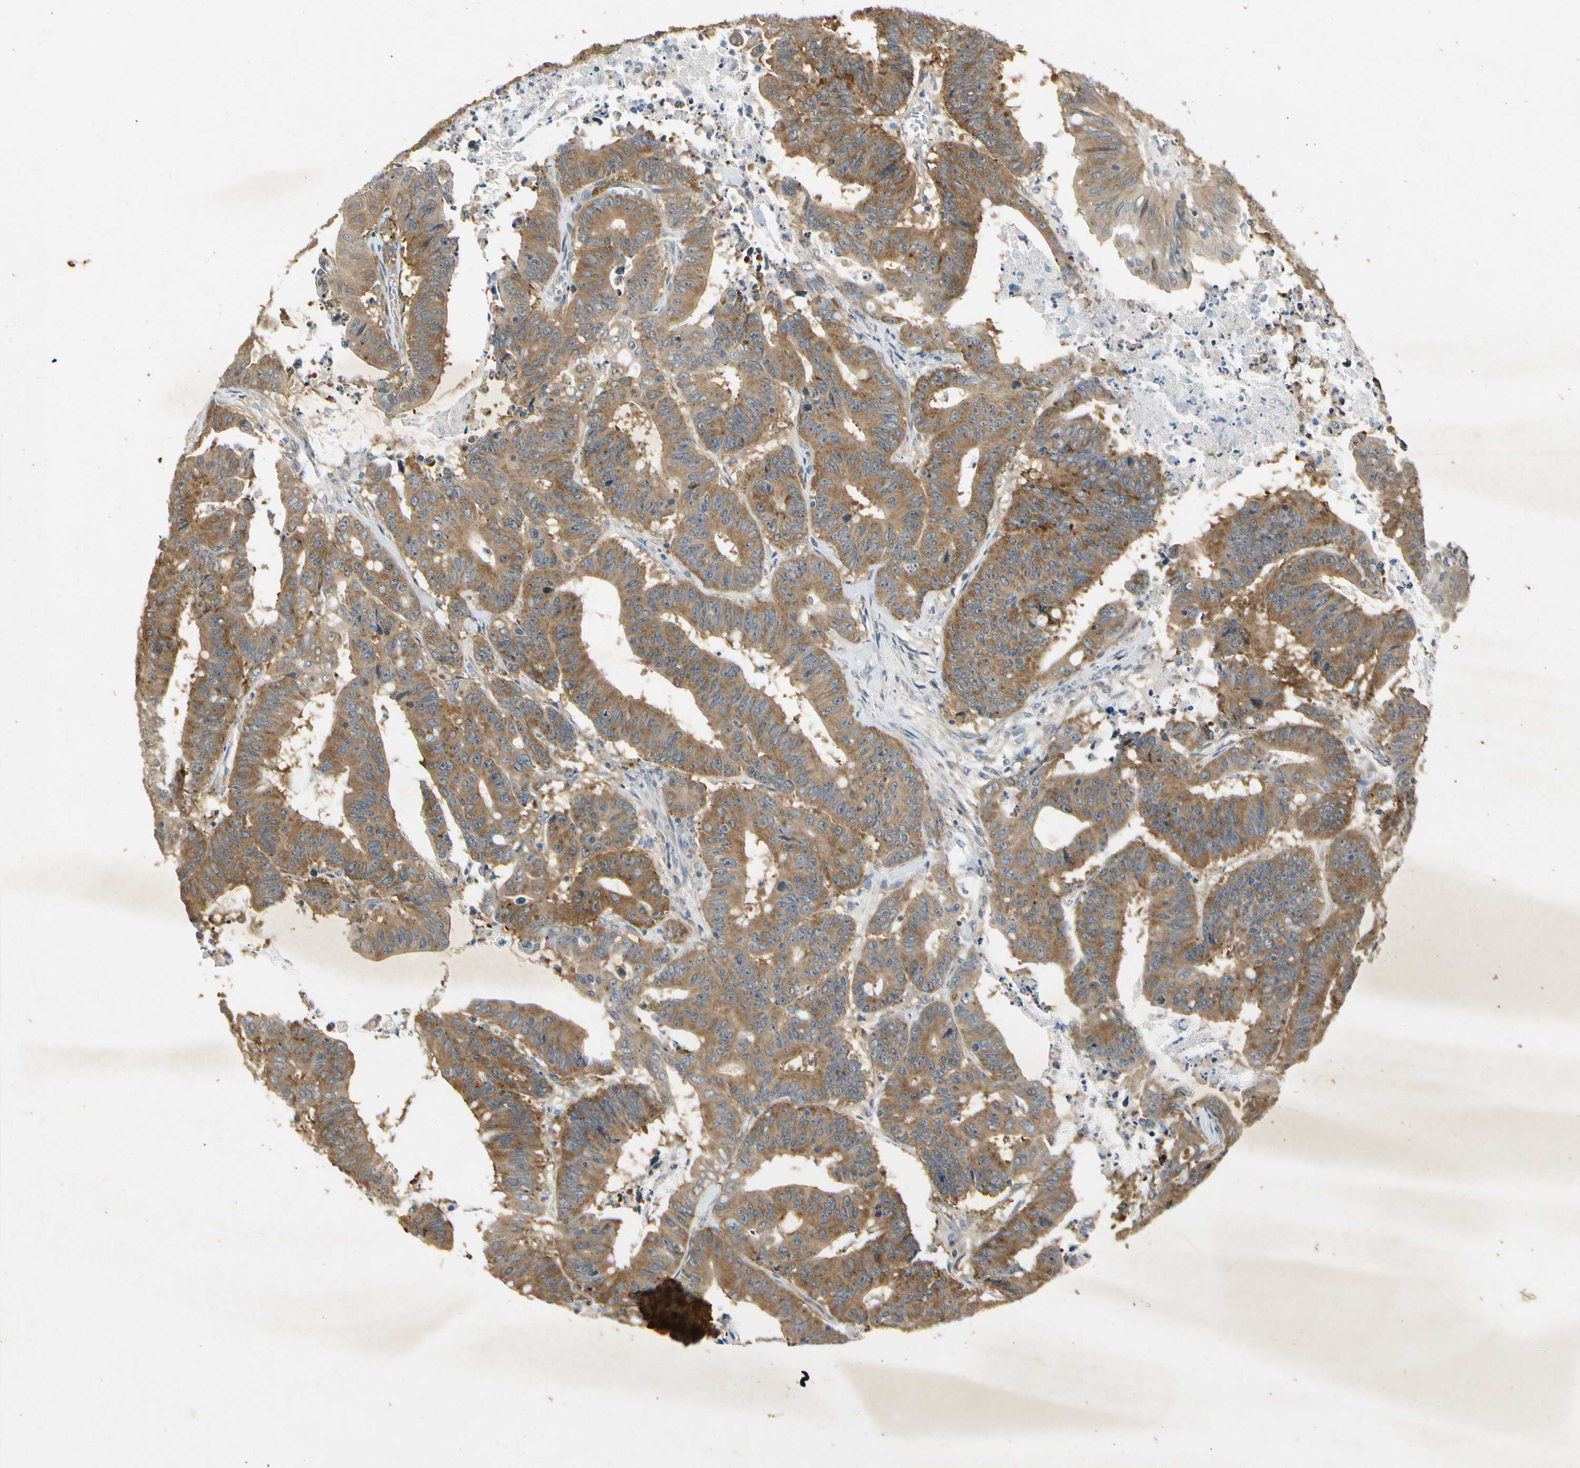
{"staining": {"intensity": "moderate", "quantity": ">75%", "location": "cytoplasmic/membranous"}, "tissue": "colorectal cancer", "cell_type": "Tumor cells", "image_type": "cancer", "snomed": [{"axis": "morphology", "description": "Adenocarcinoma, NOS"}, {"axis": "topography", "description": "Colon"}], "caption": "Immunohistochemical staining of human colorectal cancer (adenocarcinoma) reveals moderate cytoplasmic/membranous protein expression in approximately >75% of tumor cells.", "gene": "EIF1AX", "patient": {"sex": "male", "age": 45}}